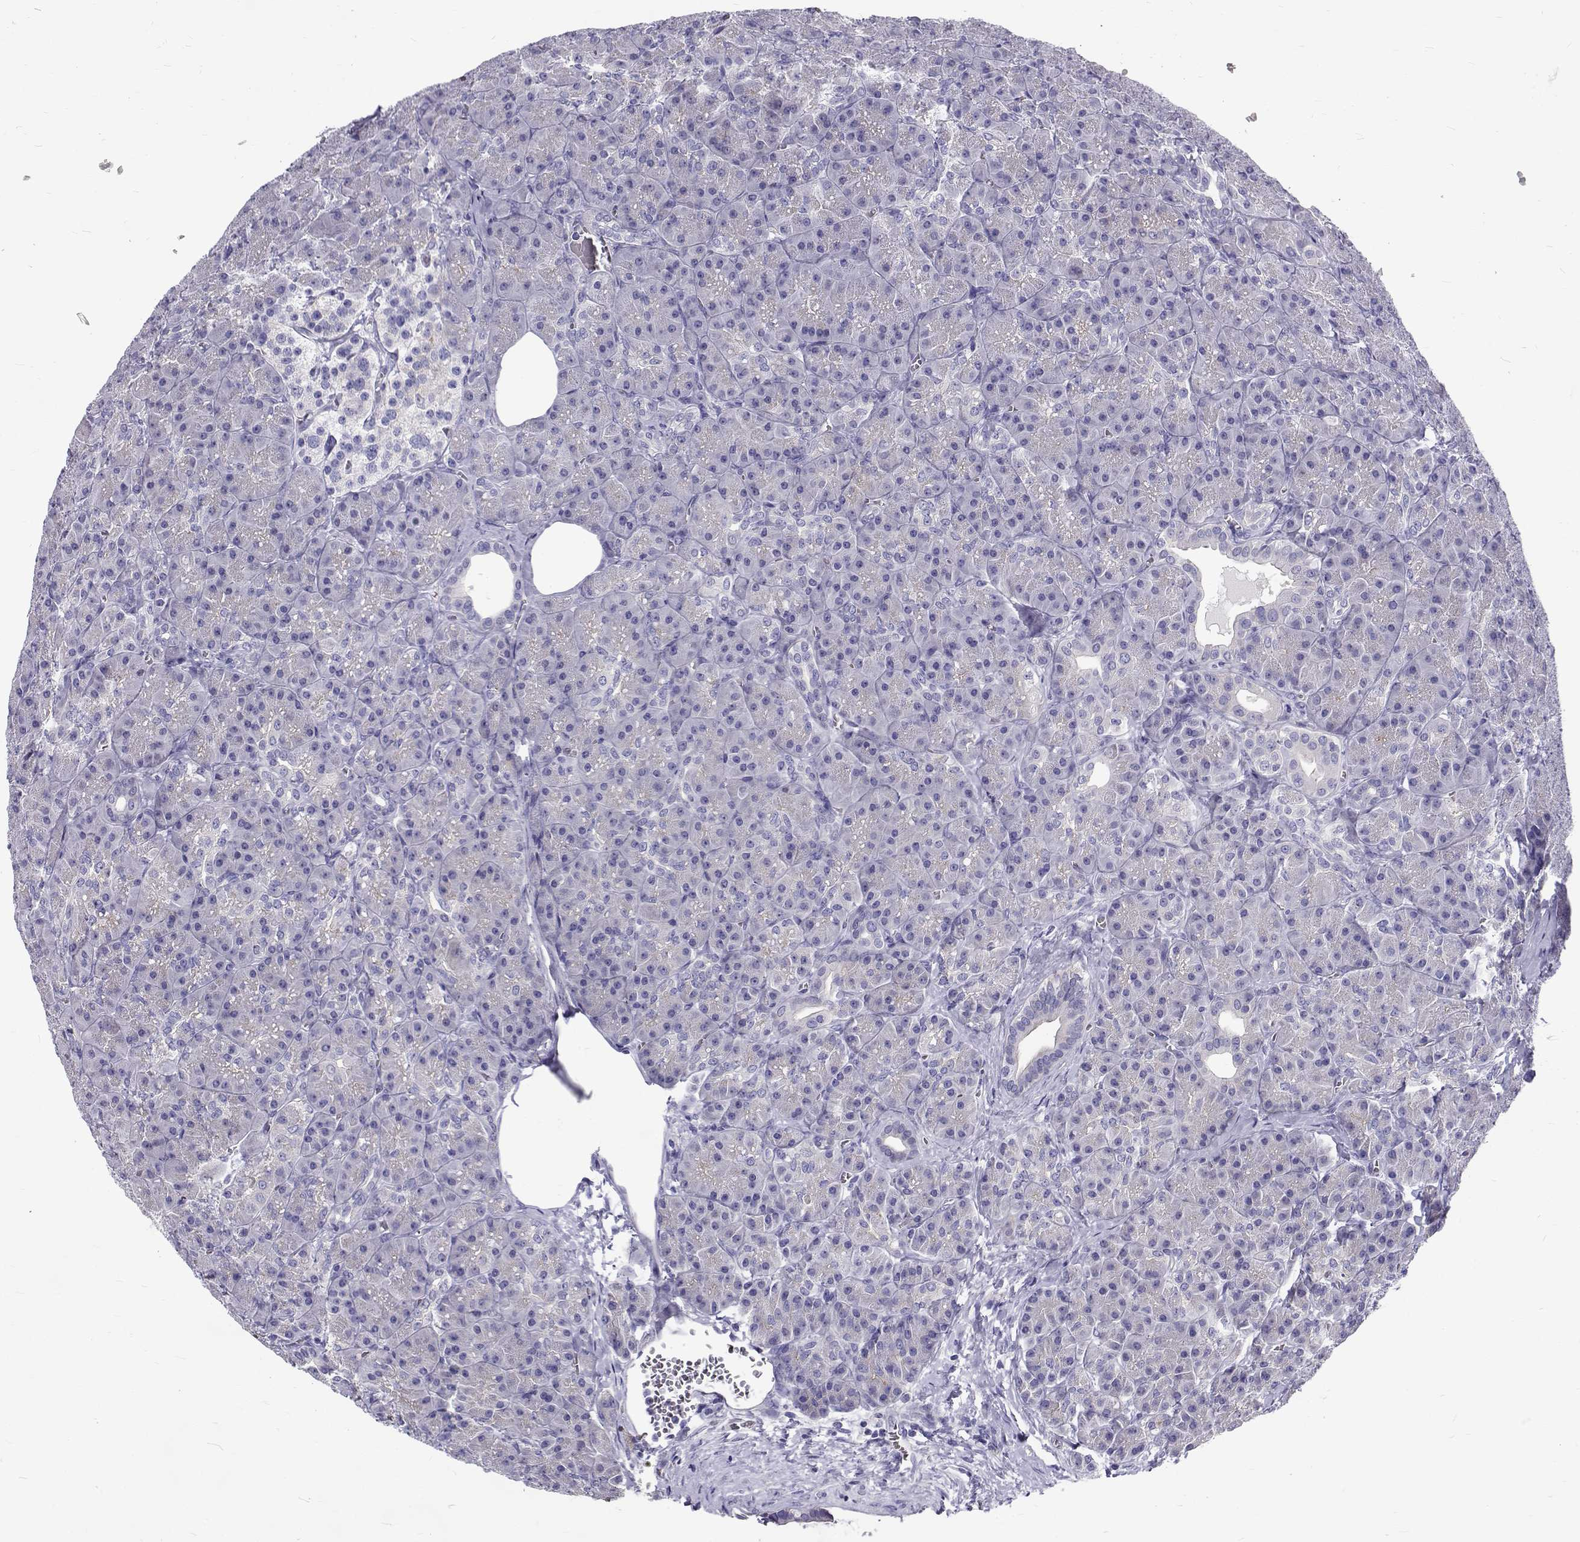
{"staining": {"intensity": "negative", "quantity": "none", "location": "none"}, "tissue": "pancreas", "cell_type": "Exocrine glandular cells", "image_type": "normal", "snomed": [{"axis": "morphology", "description": "Normal tissue, NOS"}, {"axis": "topography", "description": "Pancreas"}], "caption": "A histopathology image of pancreas stained for a protein shows no brown staining in exocrine glandular cells. The staining was performed using DAB to visualize the protein expression in brown, while the nuclei were stained in blue with hematoxylin (Magnification: 20x).", "gene": "IGSF1", "patient": {"sex": "male", "age": 57}}